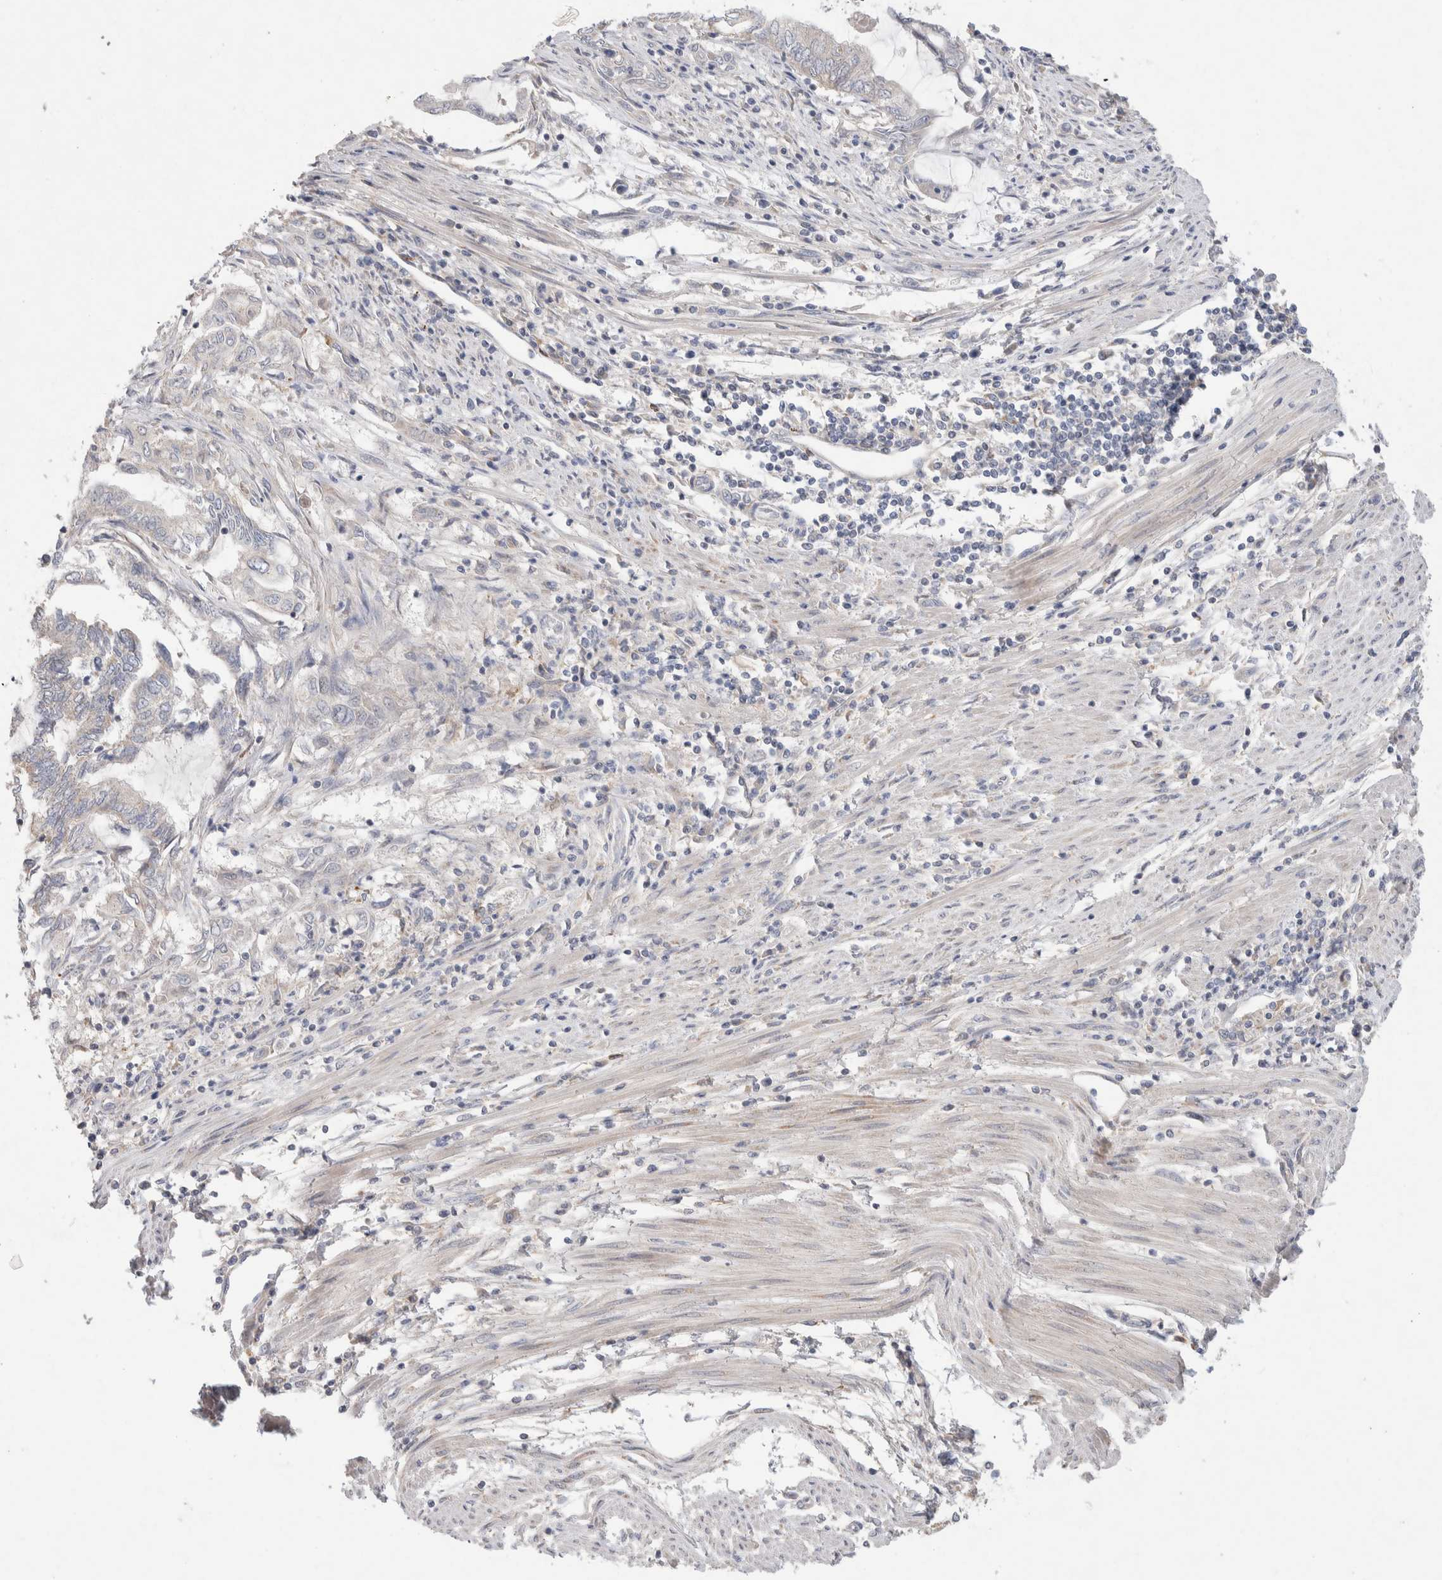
{"staining": {"intensity": "negative", "quantity": "none", "location": "none"}, "tissue": "endometrial cancer", "cell_type": "Tumor cells", "image_type": "cancer", "snomed": [{"axis": "morphology", "description": "Adenocarcinoma, NOS"}, {"axis": "topography", "description": "Uterus"}, {"axis": "topography", "description": "Endometrium"}], "caption": "A photomicrograph of human endometrial cancer is negative for staining in tumor cells.", "gene": "CMTM4", "patient": {"sex": "female", "age": 70}}